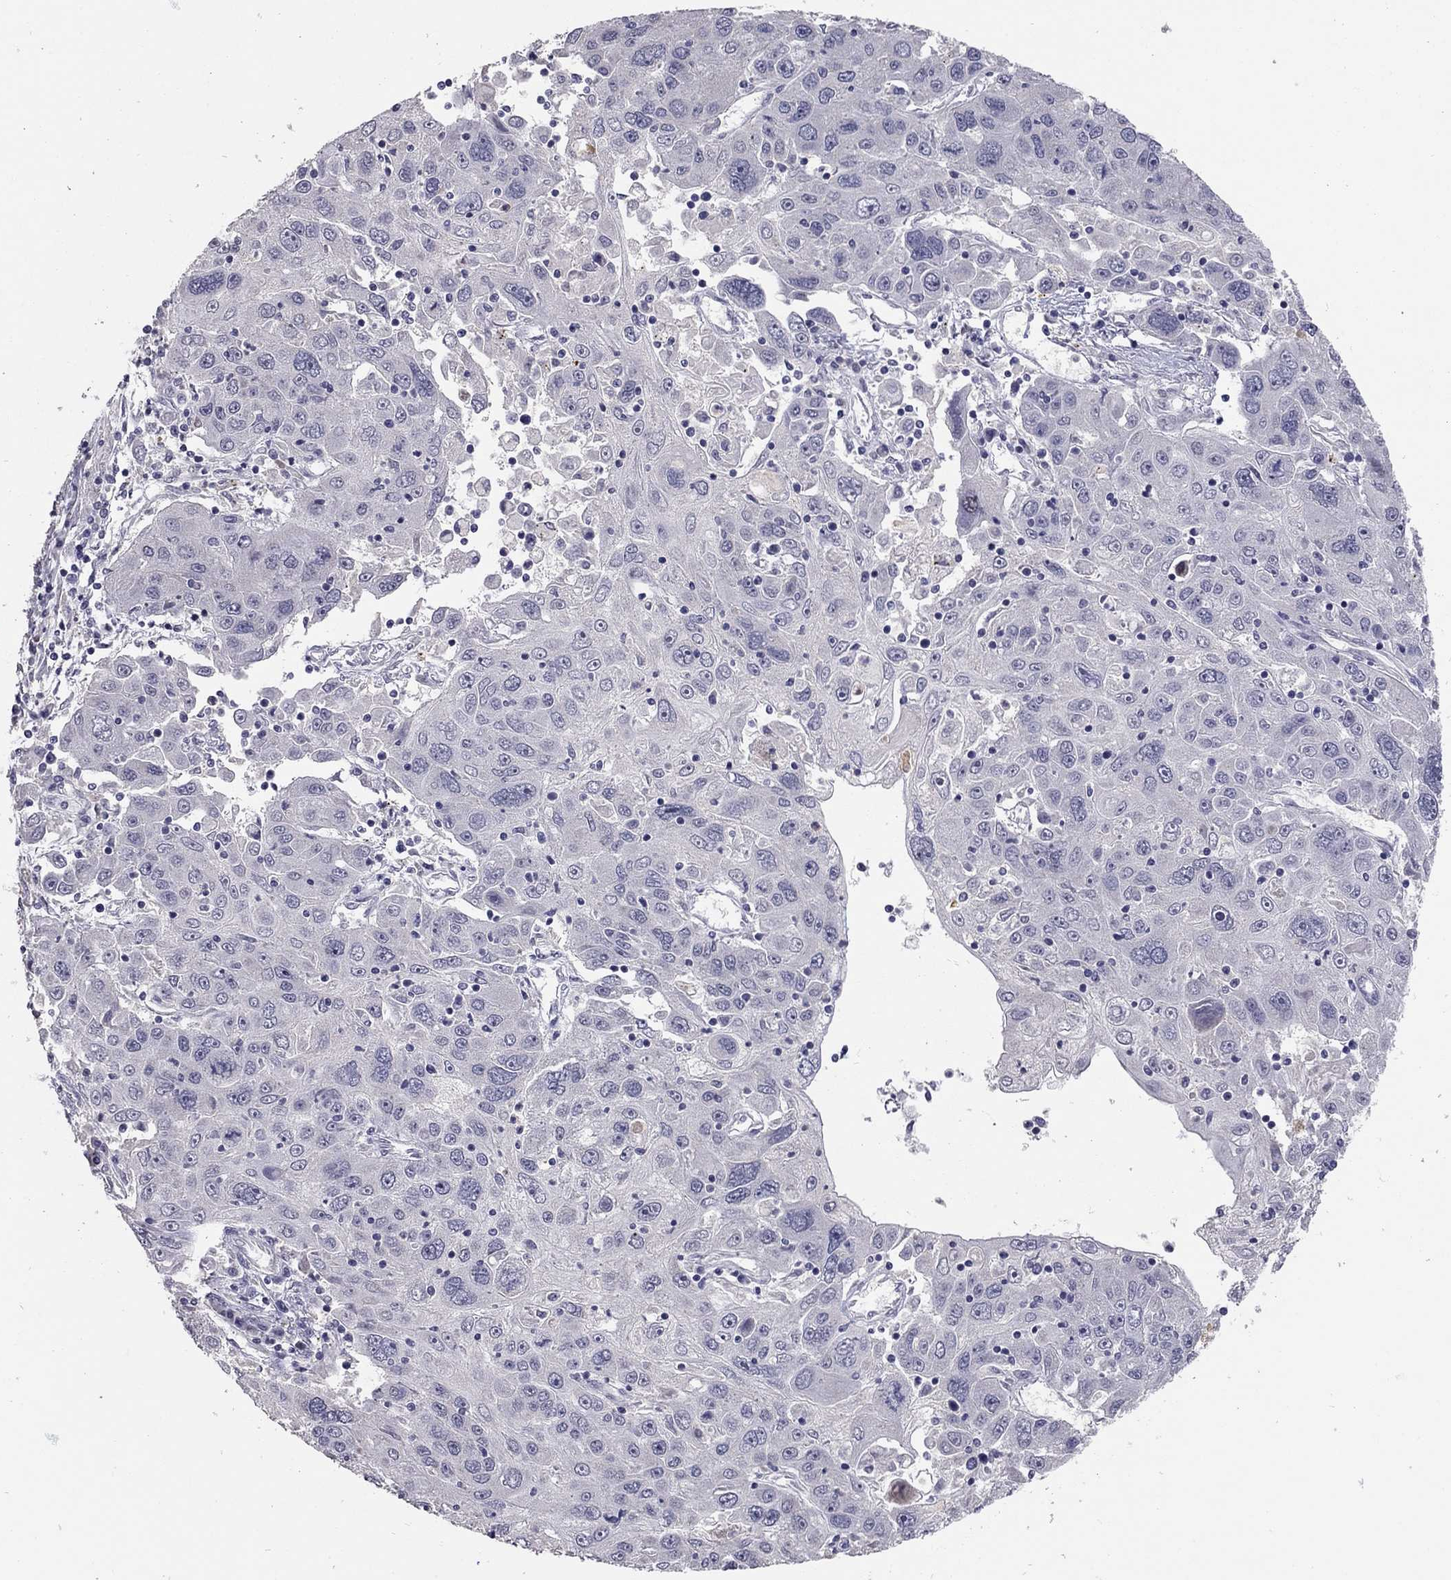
{"staining": {"intensity": "negative", "quantity": "none", "location": "none"}, "tissue": "stomach cancer", "cell_type": "Tumor cells", "image_type": "cancer", "snomed": [{"axis": "morphology", "description": "Adenocarcinoma, NOS"}, {"axis": "topography", "description": "Stomach"}], "caption": "Human stomach adenocarcinoma stained for a protein using immunohistochemistry reveals no positivity in tumor cells.", "gene": "SCARB1", "patient": {"sex": "male", "age": 56}}